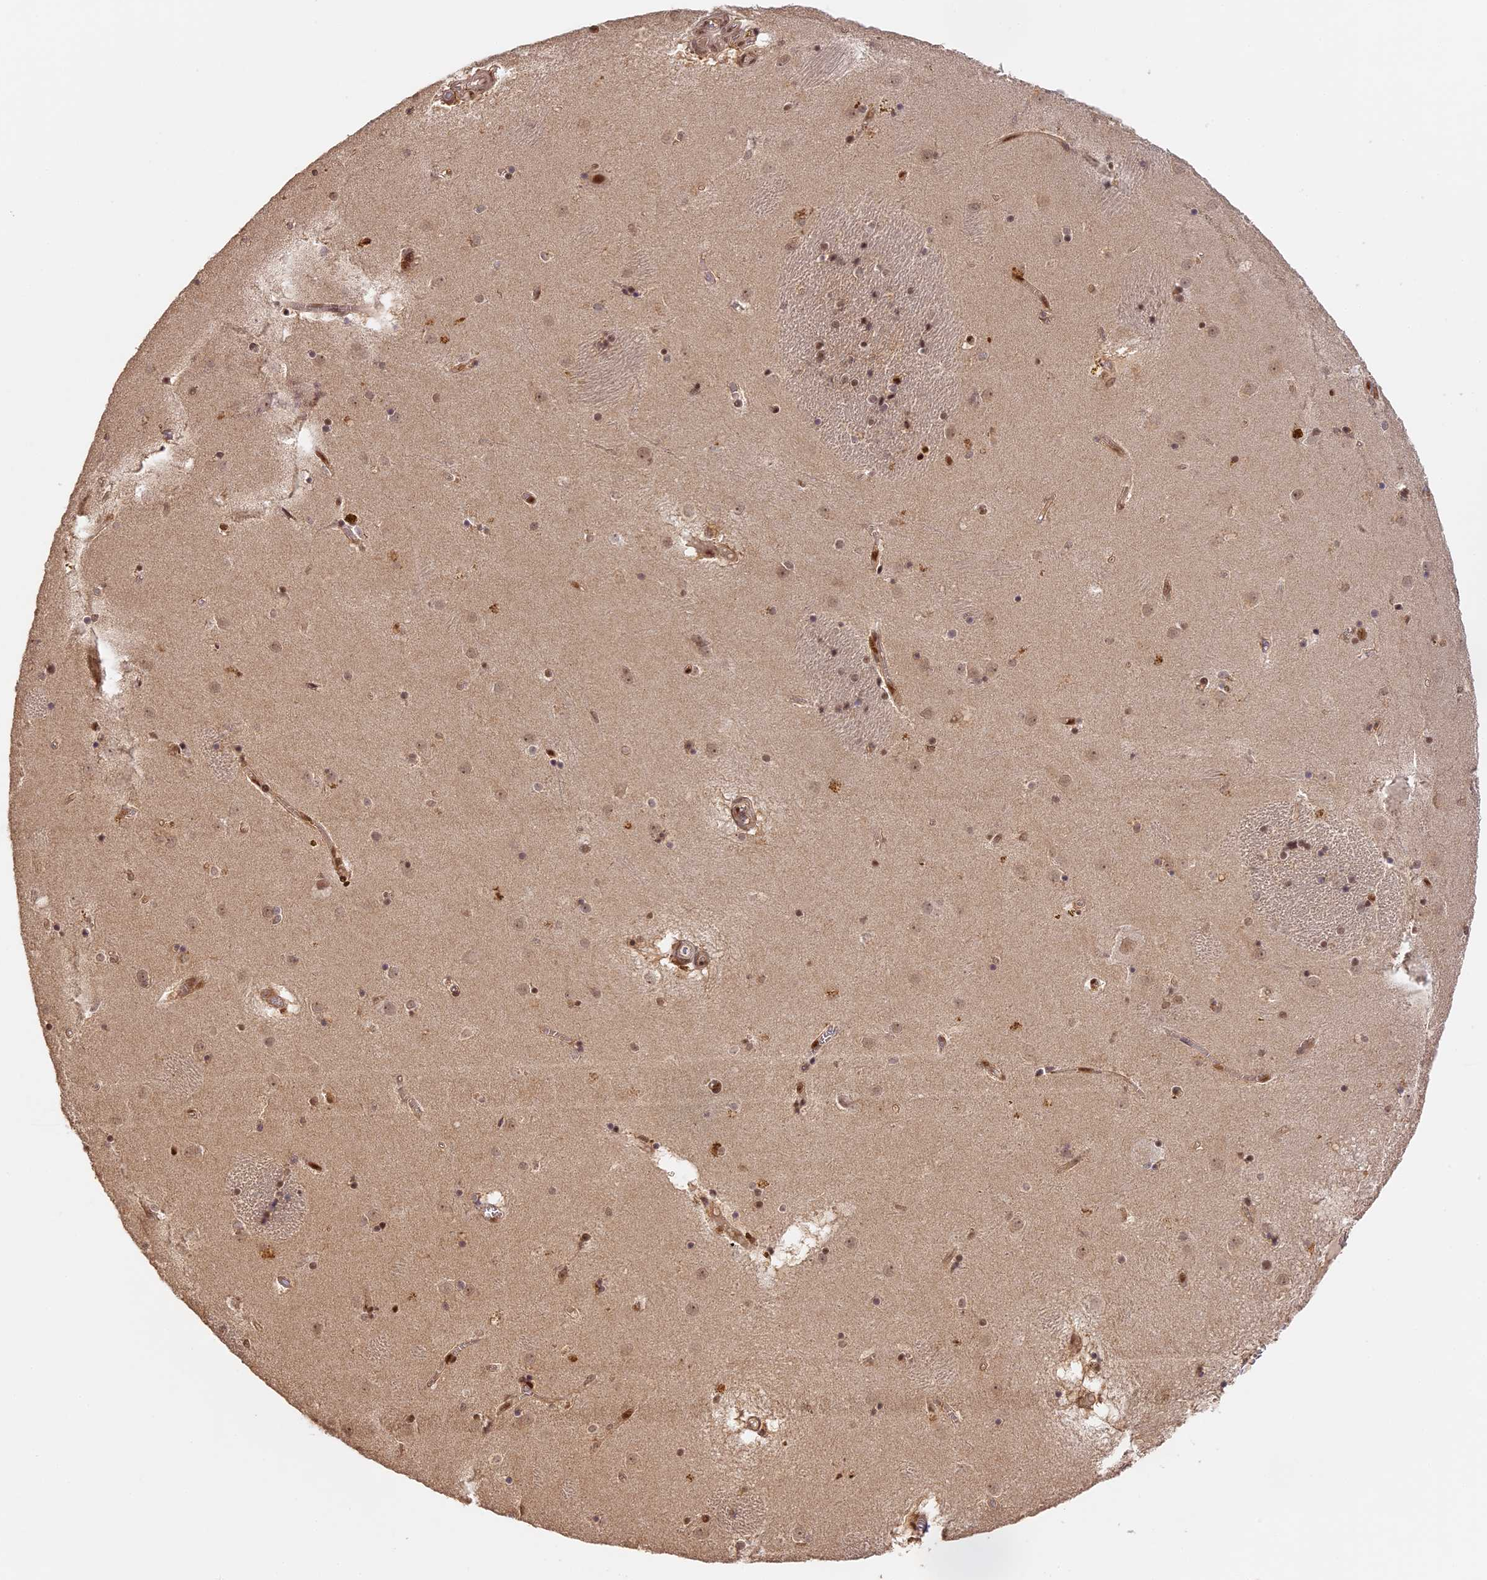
{"staining": {"intensity": "moderate", "quantity": "25%-75%", "location": "cytoplasmic/membranous,nuclear"}, "tissue": "caudate", "cell_type": "Glial cells", "image_type": "normal", "snomed": [{"axis": "morphology", "description": "Normal tissue, NOS"}, {"axis": "topography", "description": "Lateral ventricle wall"}], "caption": "Caudate stained with DAB IHC reveals medium levels of moderate cytoplasmic/membranous,nuclear expression in about 25%-75% of glial cells. The staining was performed using DAB to visualize the protein expression in brown, while the nuclei were stained in blue with hematoxylin (Magnification: 20x).", "gene": "MYBL2", "patient": {"sex": "male", "age": 70}}